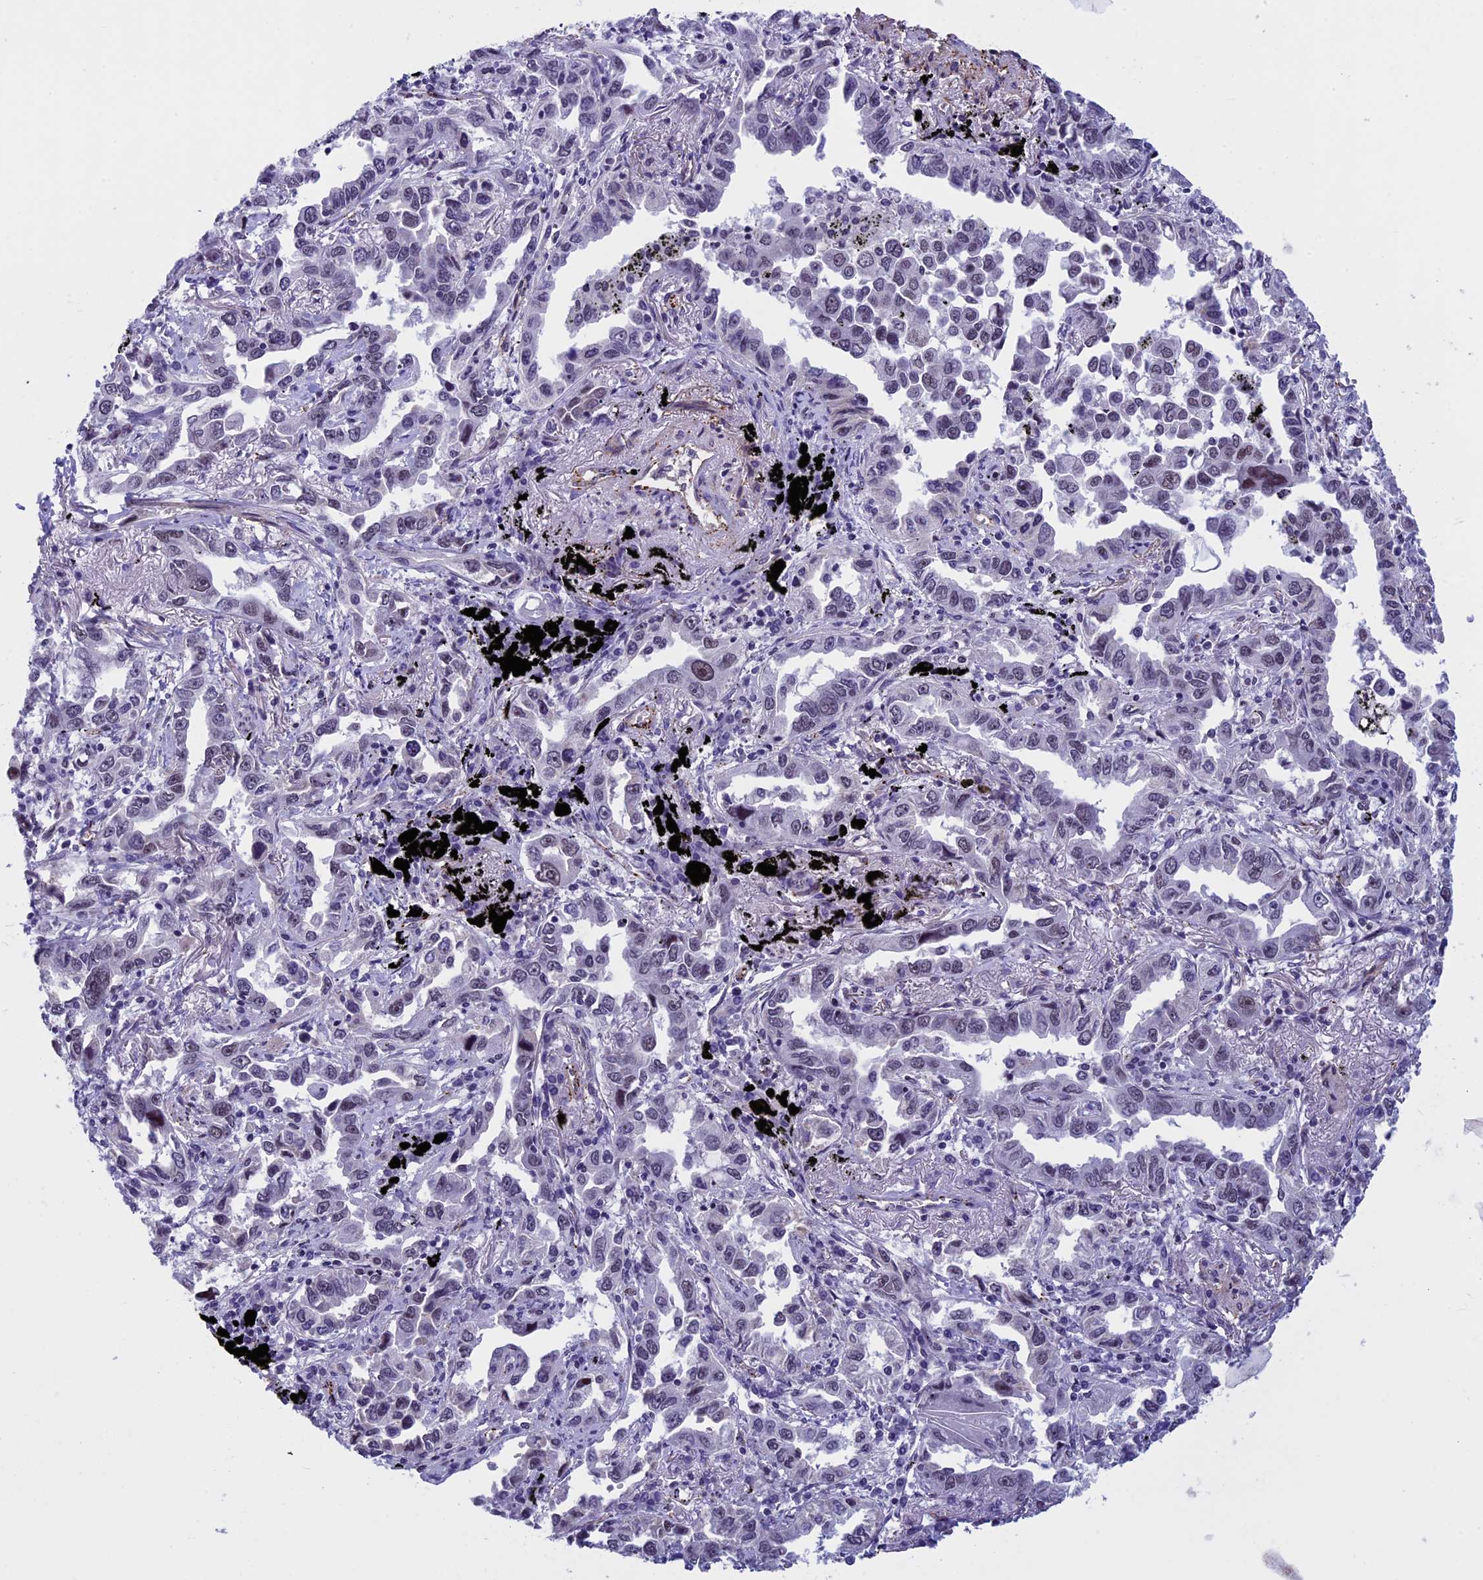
{"staining": {"intensity": "weak", "quantity": "<25%", "location": "nuclear"}, "tissue": "lung cancer", "cell_type": "Tumor cells", "image_type": "cancer", "snomed": [{"axis": "morphology", "description": "Adenocarcinoma, NOS"}, {"axis": "topography", "description": "Lung"}], "caption": "DAB (3,3'-diaminobenzidine) immunohistochemical staining of human lung cancer (adenocarcinoma) exhibits no significant positivity in tumor cells.", "gene": "NIPBL", "patient": {"sex": "male", "age": 67}}